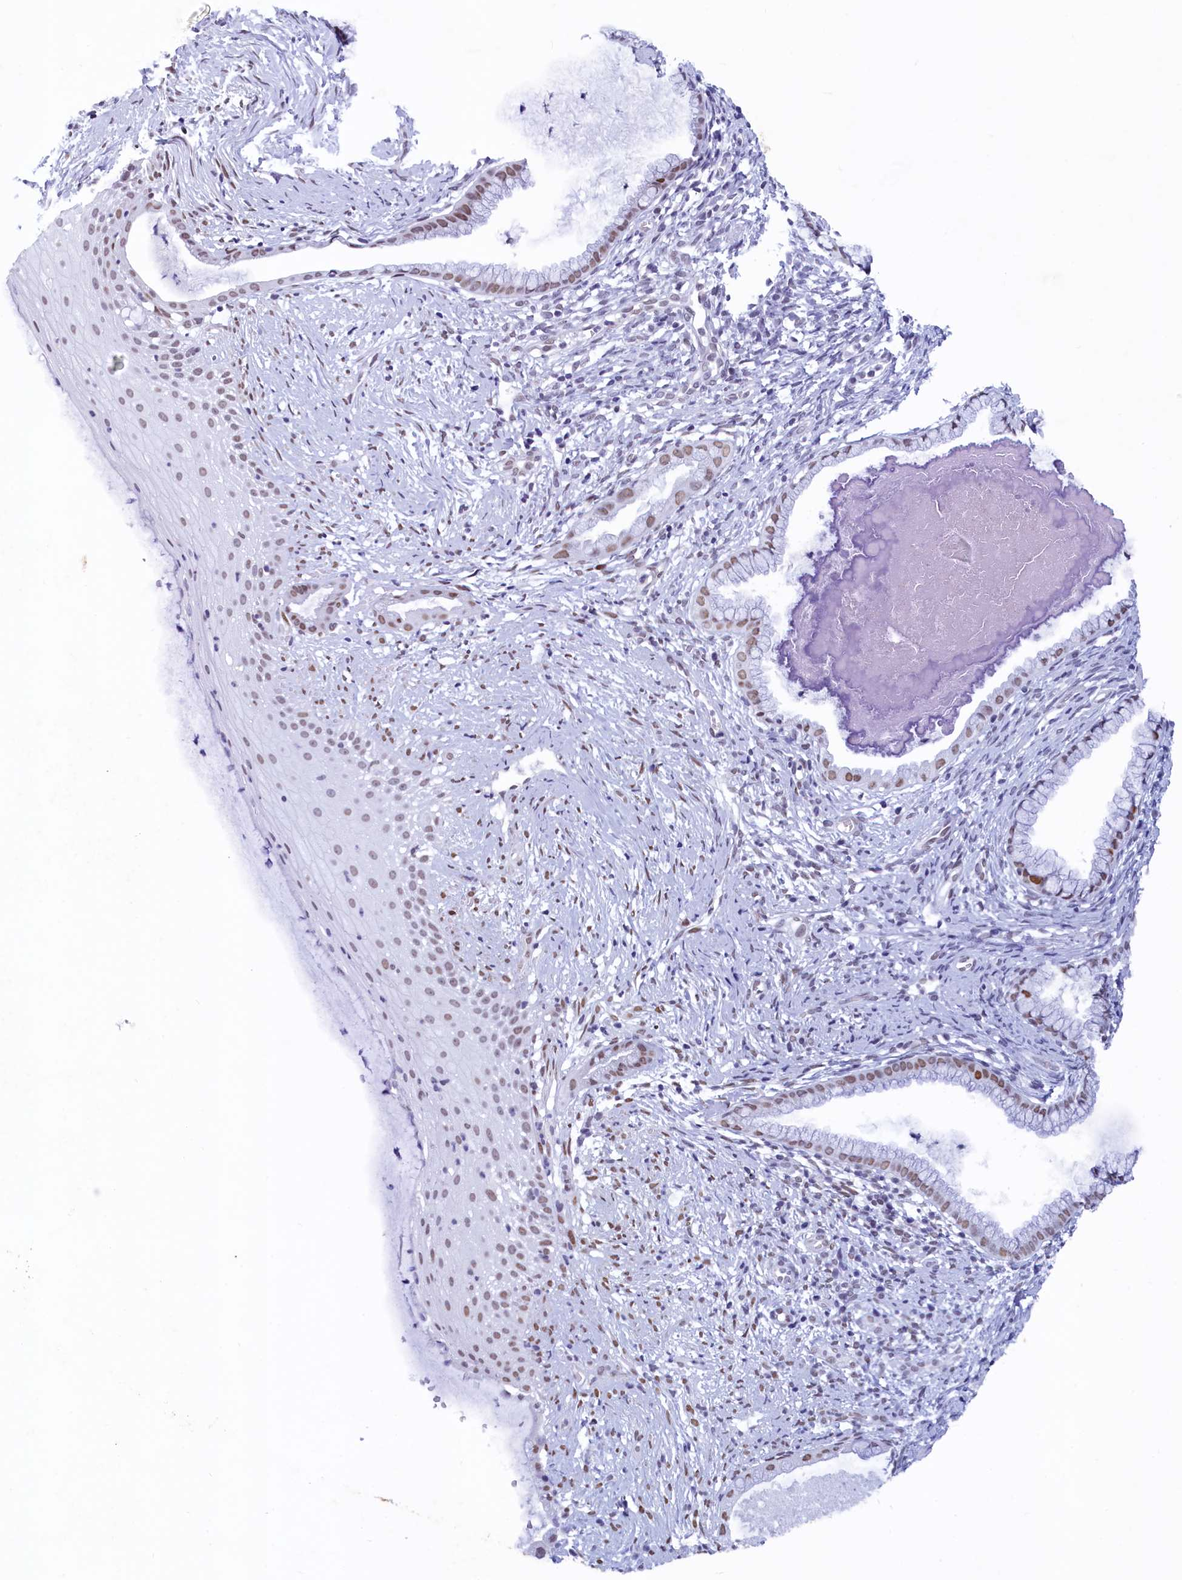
{"staining": {"intensity": "moderate", "quantity": ">75%", "location": "nuclear"}, "tissue": "cervix", "cell_type": "Glandular cells", "image_type": "normal", "snomed": [{"axis": "morphology", "description": "Normal tissue, NOS"}, {"axis": "topography", "description": "Cervix"}], "caption": "This image exhibits immunohistochemistry (IHC) staining of benign cervix, with medium moderate nuclear expression in about >75% of glandular cells.", "gene": "SUGP2", "patient": {"sex": "female", "age": 36}}